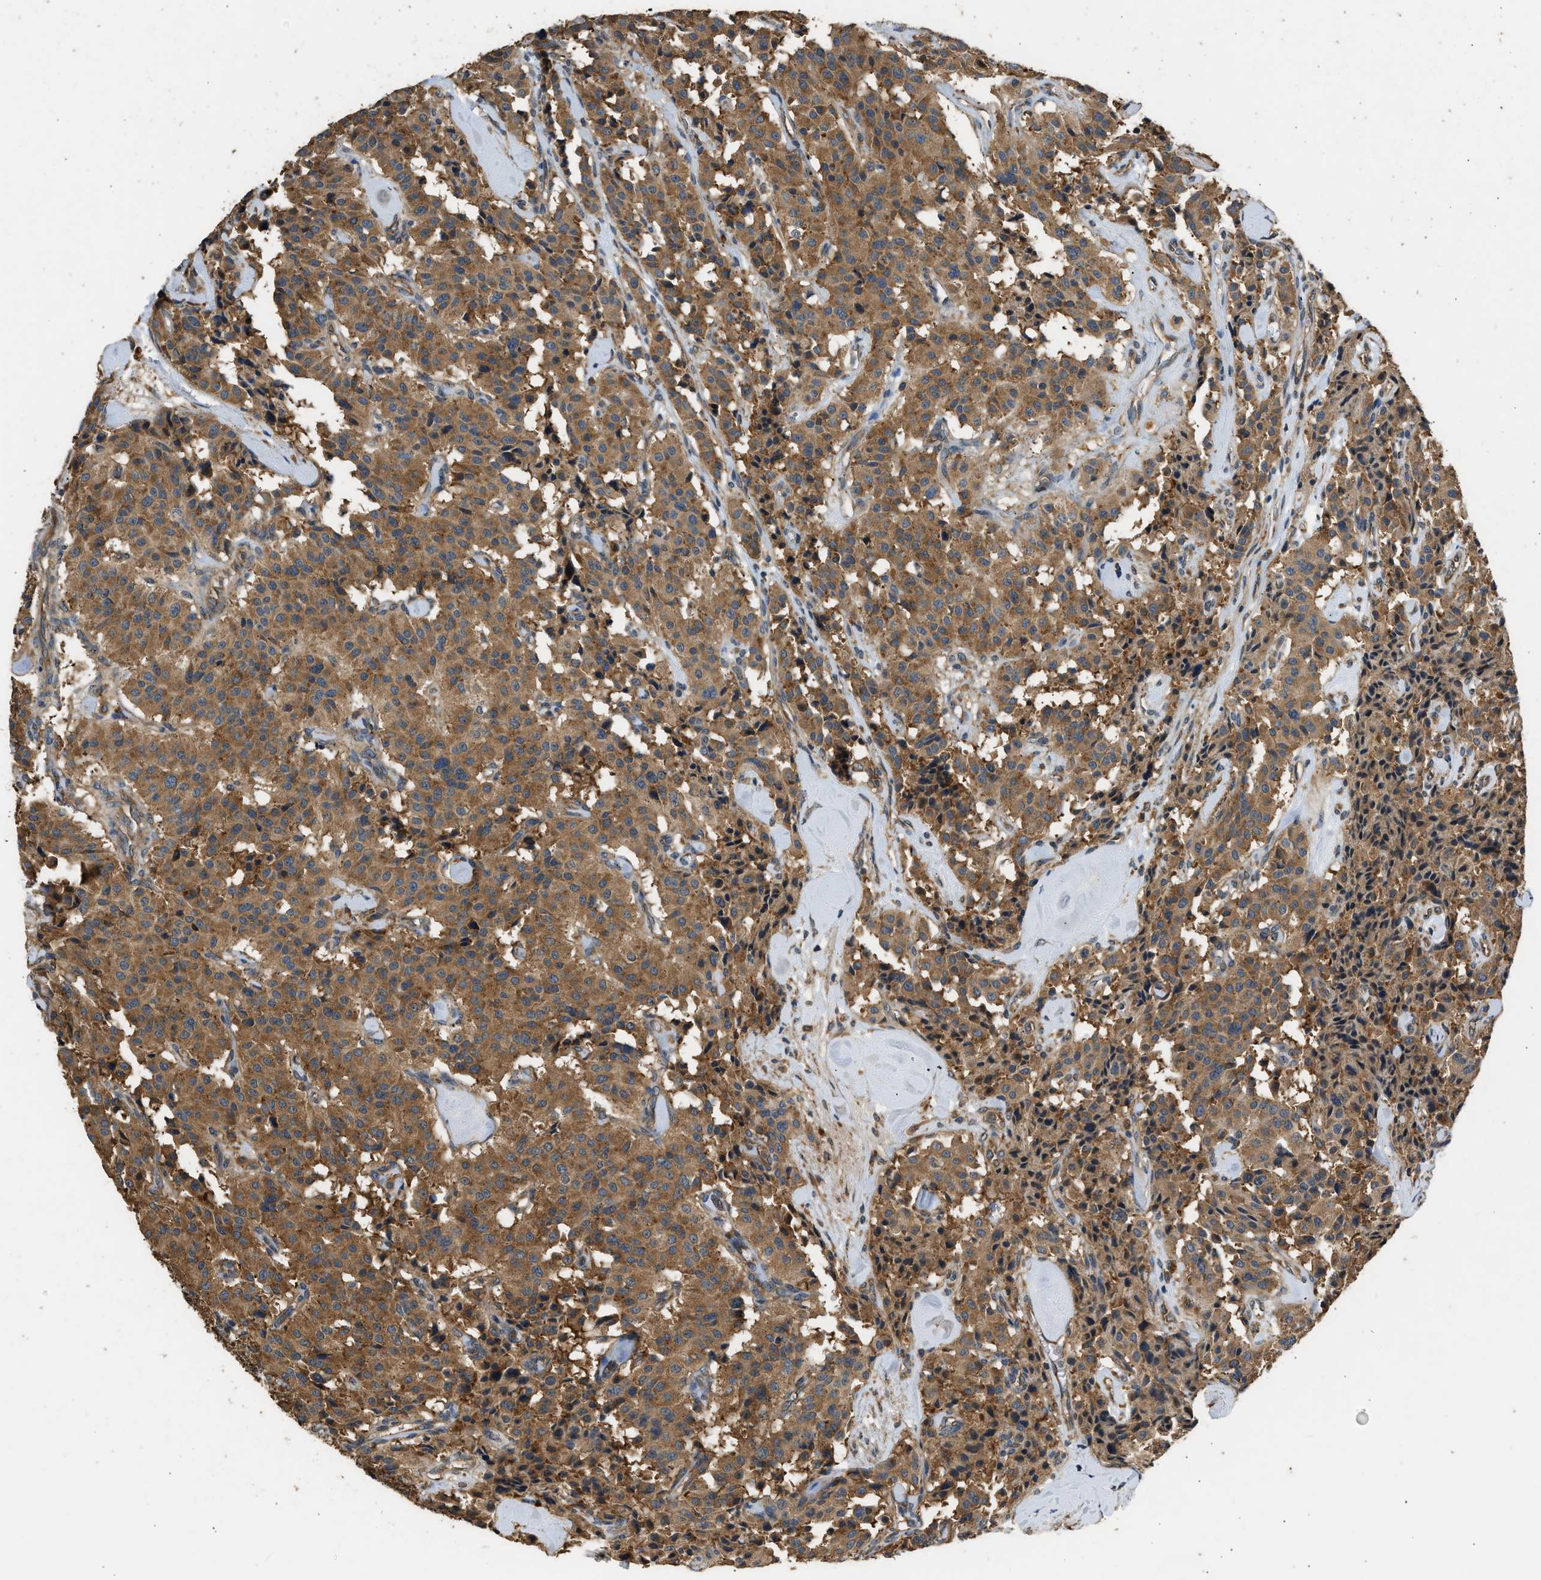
{"staining": {"intensity": "moderate", "quantity": ">75%", "location": "cytoplasmic/membranous"}, "tissue": "carcinoid", "cell_type": "Tumor cells", "image_type": "cancer", "snomed": [{"axis": "morphology", "description": "Carcinoid, malignant, NOS"}, {"axis": "topography", "description": "Lung"}], "caption": "Moderate cytoplasmic/membranous staining is identified in about >75% of tumor cells in malignant carcinoid. (IHC, brightfield microscopy, high magnification).", "gene": "SLC36A4", "patient": {"sex": "male", "age": 30}}